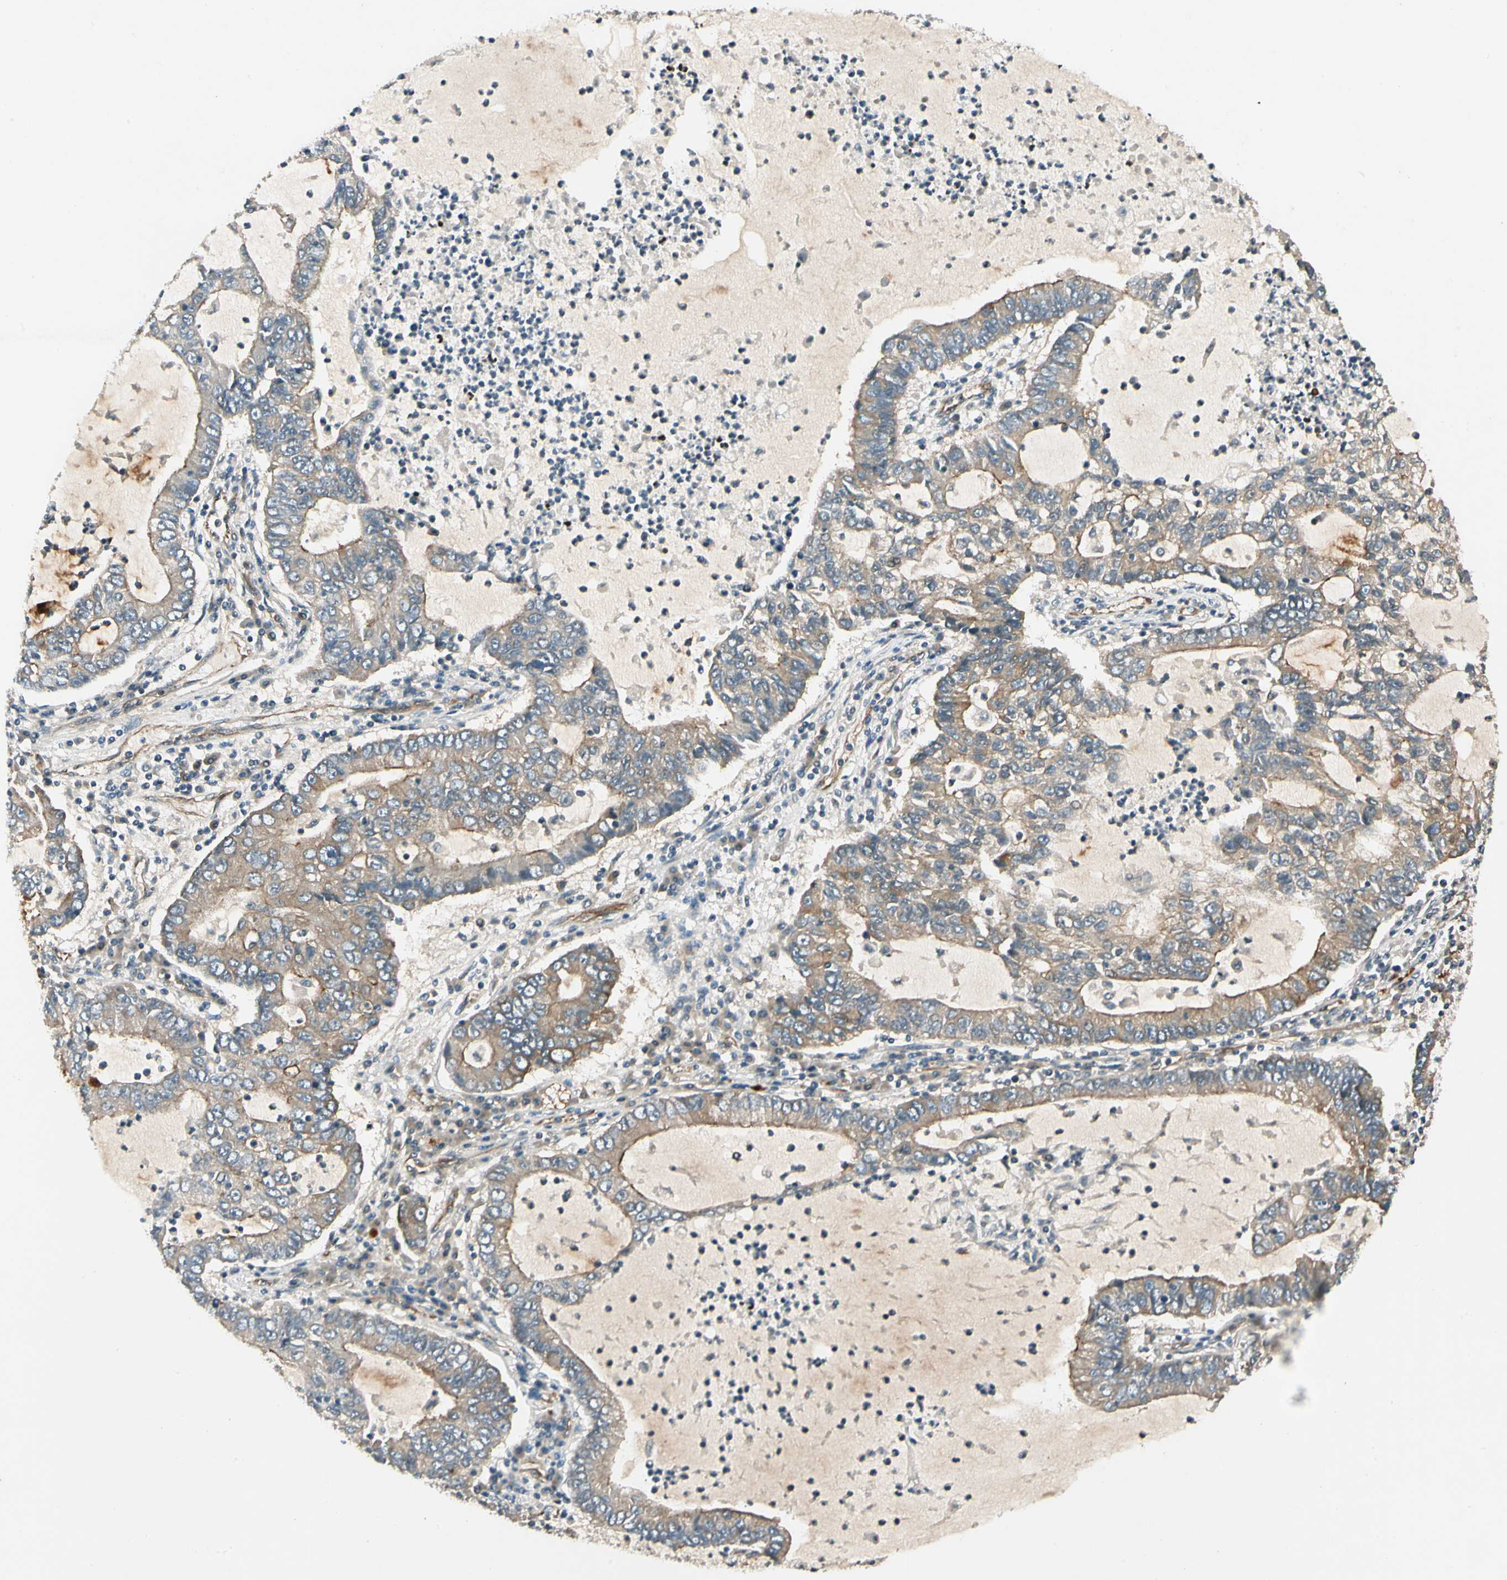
{"staining": {"intensity": "weak", "quantity": ">75%", "location": "cytoplasmic/membranous"}, "tissue": "lung cancer", "cell_type": "Tumor cells", "image_type": "cancer", "snomed": [{"axis": "morphology", "description": "Adenocarcinoma, NOS"}, {"axis": "topography", "description": "Lung"}], "caption": "Weak cytoplasmic/membranous protein staining is seen in about >75% of tumor cells in lung cancer (adenocarcinoma). (Stains: DAB (3,3'-diaminobenzidine) in brown, nuclei in blue, Microscopy: brightfield microscopy at high magnification).", "gene": "ROCK2", "patient": {"sex": "female", "age": 51}}